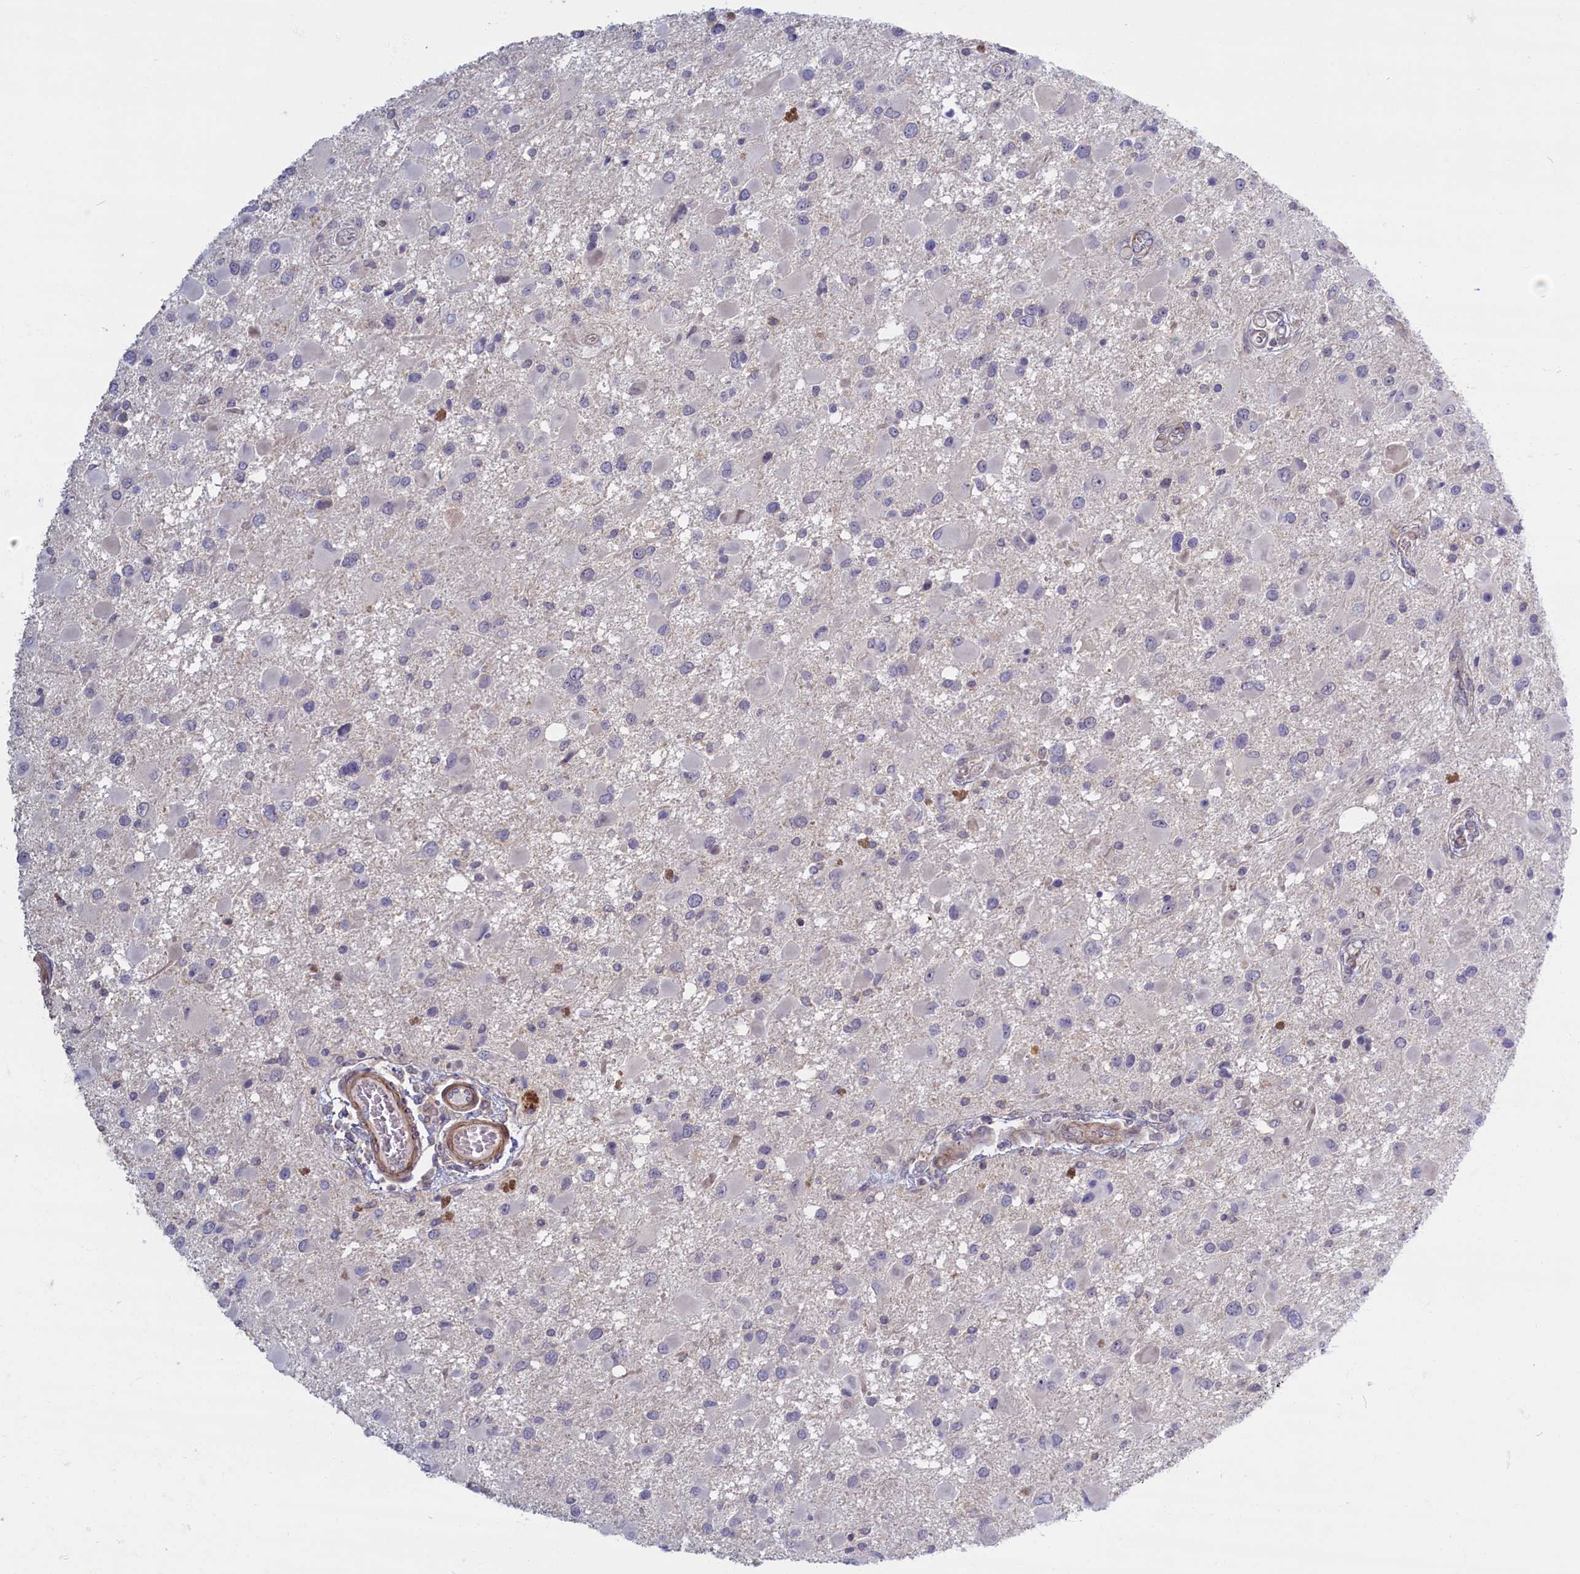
{"staining": {"intensity": "negative", "quantity": "none", "location": "none"}, "tissue": "glioma", "cell_type": "Tumor cells", "image_type": "cancer", "snomed": [{"axis": "morphology", "description": "Glioma, malignant, High grade"}, {"axis": "topography", "description": "Brain"}], "caption": "Immunohistochemistry of glioma reveals no expression in tumor cells.", "gene": "TRPM4", "patient": {"sex": "male", "age": 53}}